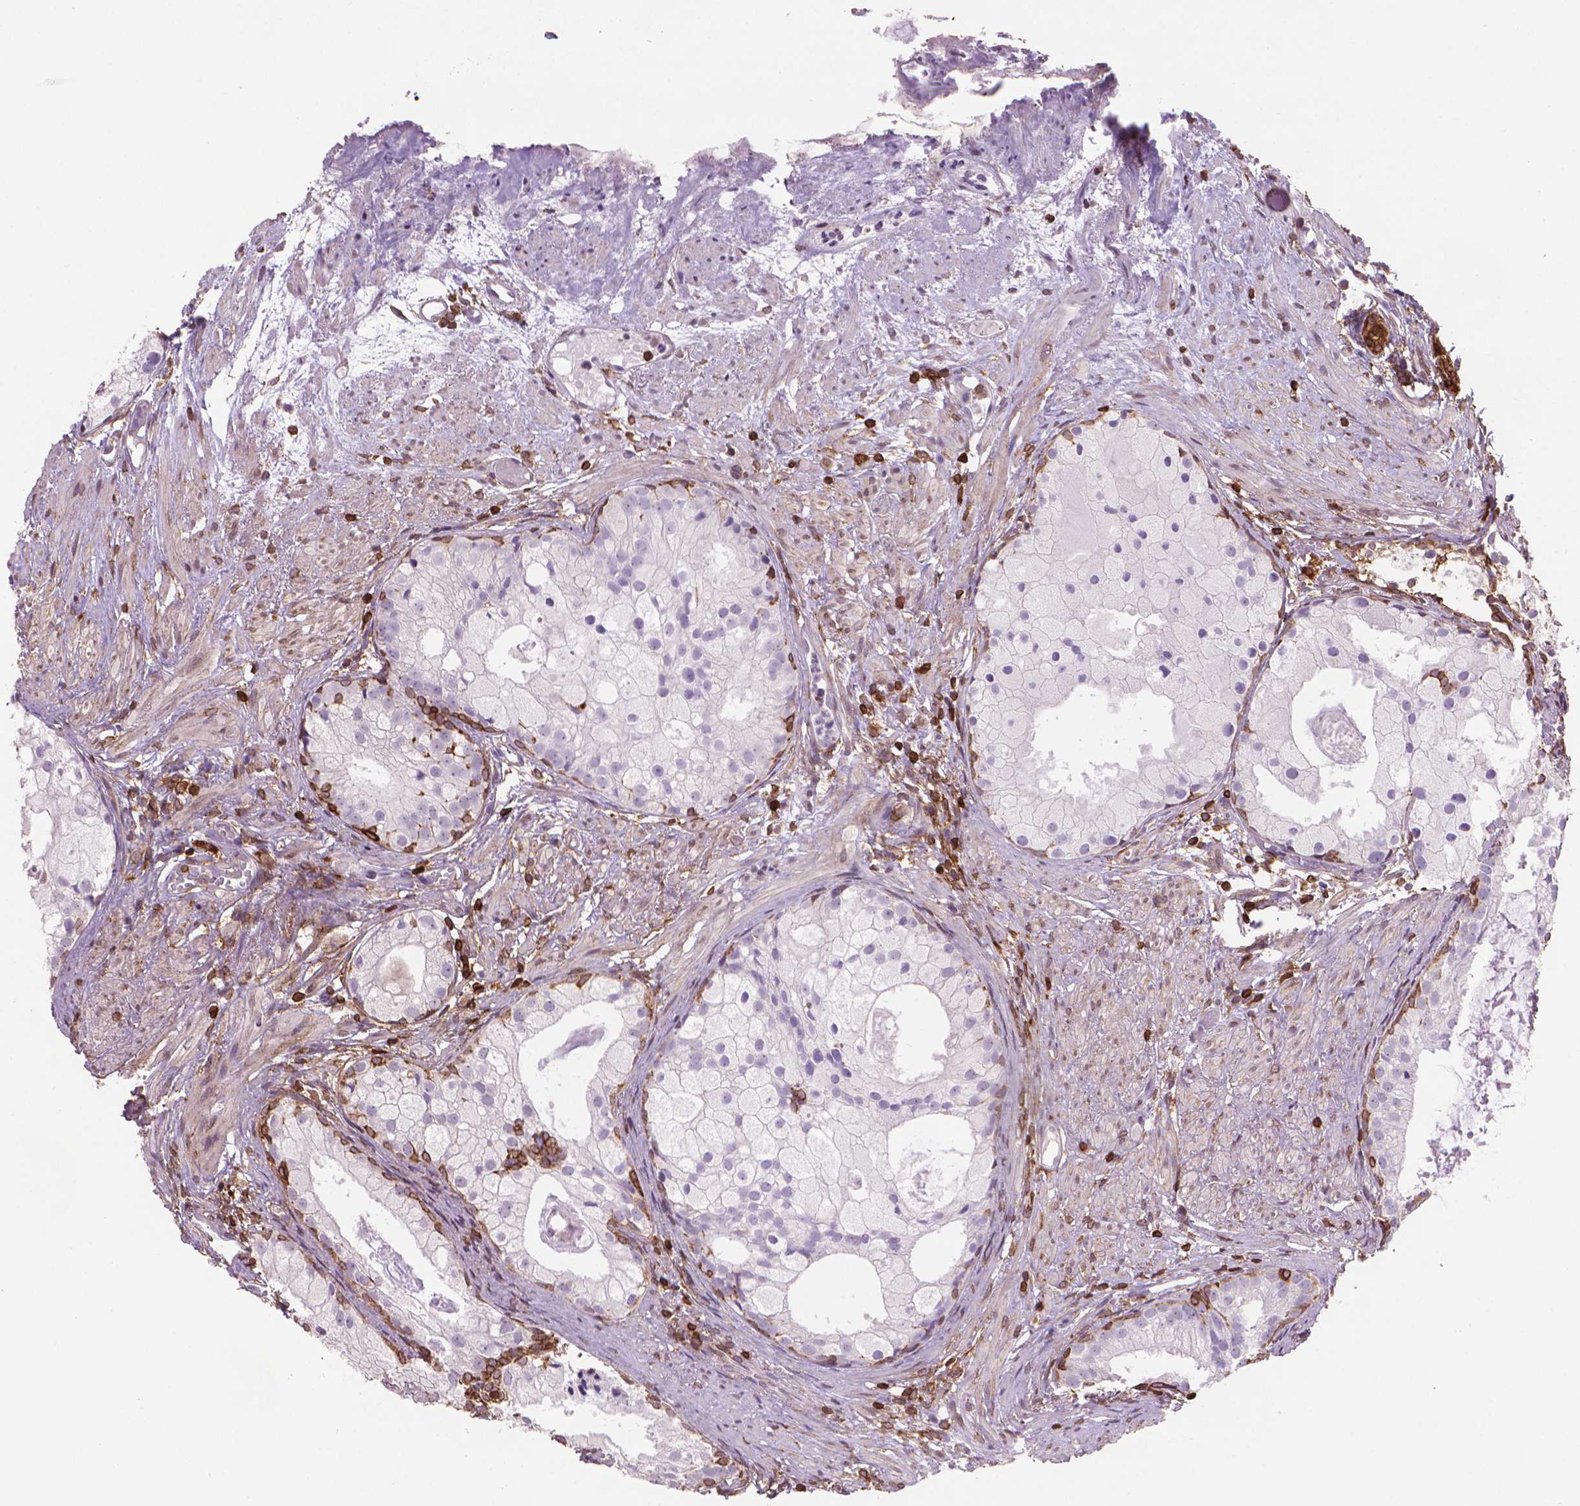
{"staining": {"intensity": "negative", "quantity": "none", "location": "none"}, "tissue": "prostate cancer", "cell_type": "Tumor cells", "image_type": "cancer", "snomed": [{"axis": "morphology", "description": "Adenocarcinoma, High grade"}, {"axis": "topography", "description": "Prostate"}], "caption": "High power microscopy micrograph of an immunohistochemistry histopathology image of prostate cancer, revealing no significant positivity in tumor cells. Nuclei are stained in blue.", "gene": "BCL2", "patient": {"sex": "male", "age": 85}}